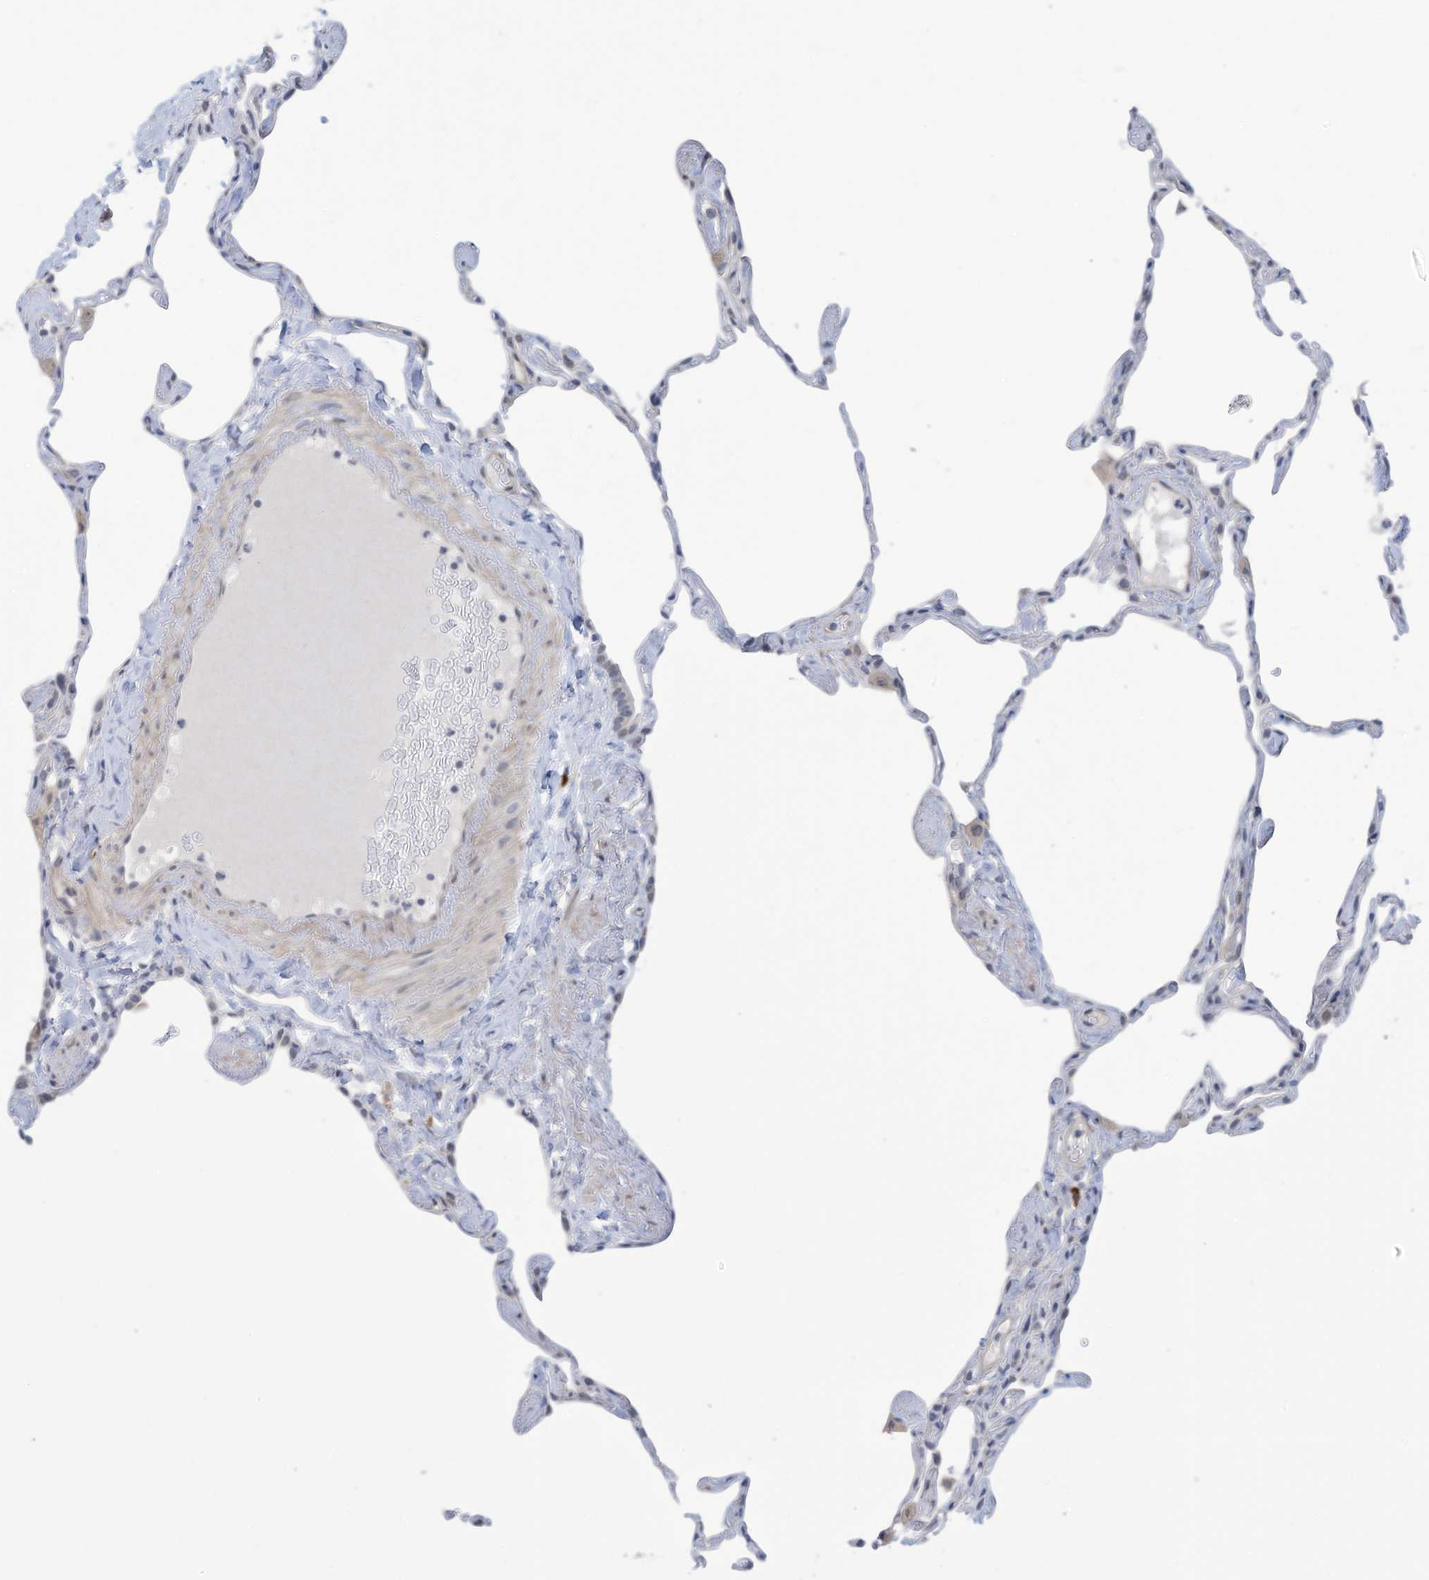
{"staining": {"intensity": "negative", "quantity": "none", "location": "none"}, "tissue": "lung", "cell_type": "Alveolar cells", "image_type": "normal", "snomed": [{"axis": "morphology", "description": "Normal tissue, NOS"}, {"axis": "topography", "description": "Lung"}], "caption": "Immunohistochemistry (IHC) of benign lung exhibits no staining in alveolar cells.", "gene": "ZNF292", "patient": {"sex": "male", "age": 65}}